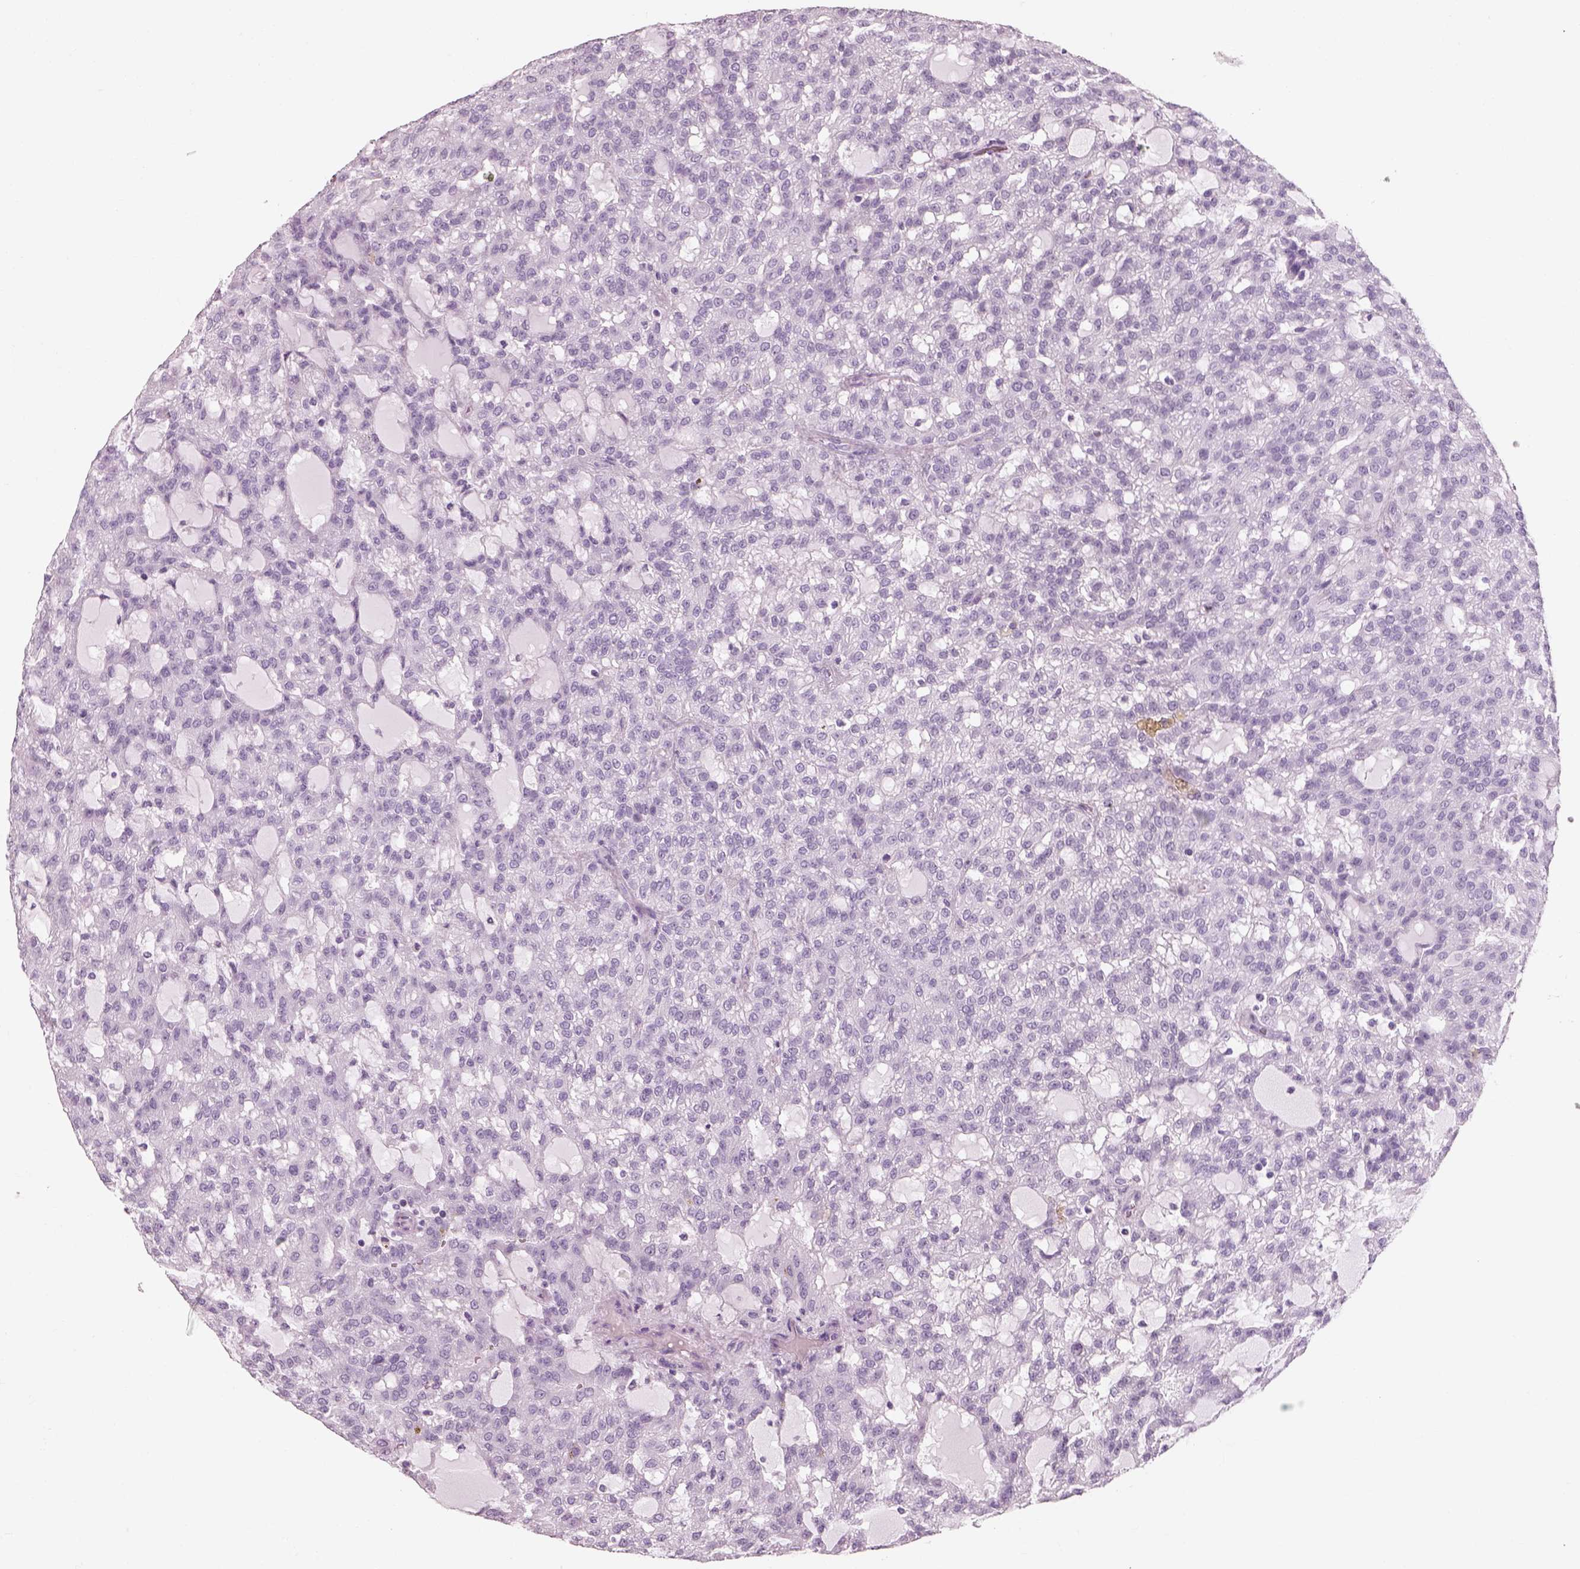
{"staining": {"intensity": "negative", "quantity": "none", "location": "none"}, "tissue": "renal cancer", "cell_type": "Tumor cells", "image_type": "cancer", "snomed": [{"axis": "morphology", "description": "Adenocarcinoma, NOS"}, {"axis": "topography", "description": "Kidney"}], "caption": "Micrograph shows no significant protein expression in tumor cells of renal cancer.", "gene": "CRYAA", "patient": {"sex": "male", "age": 63}}